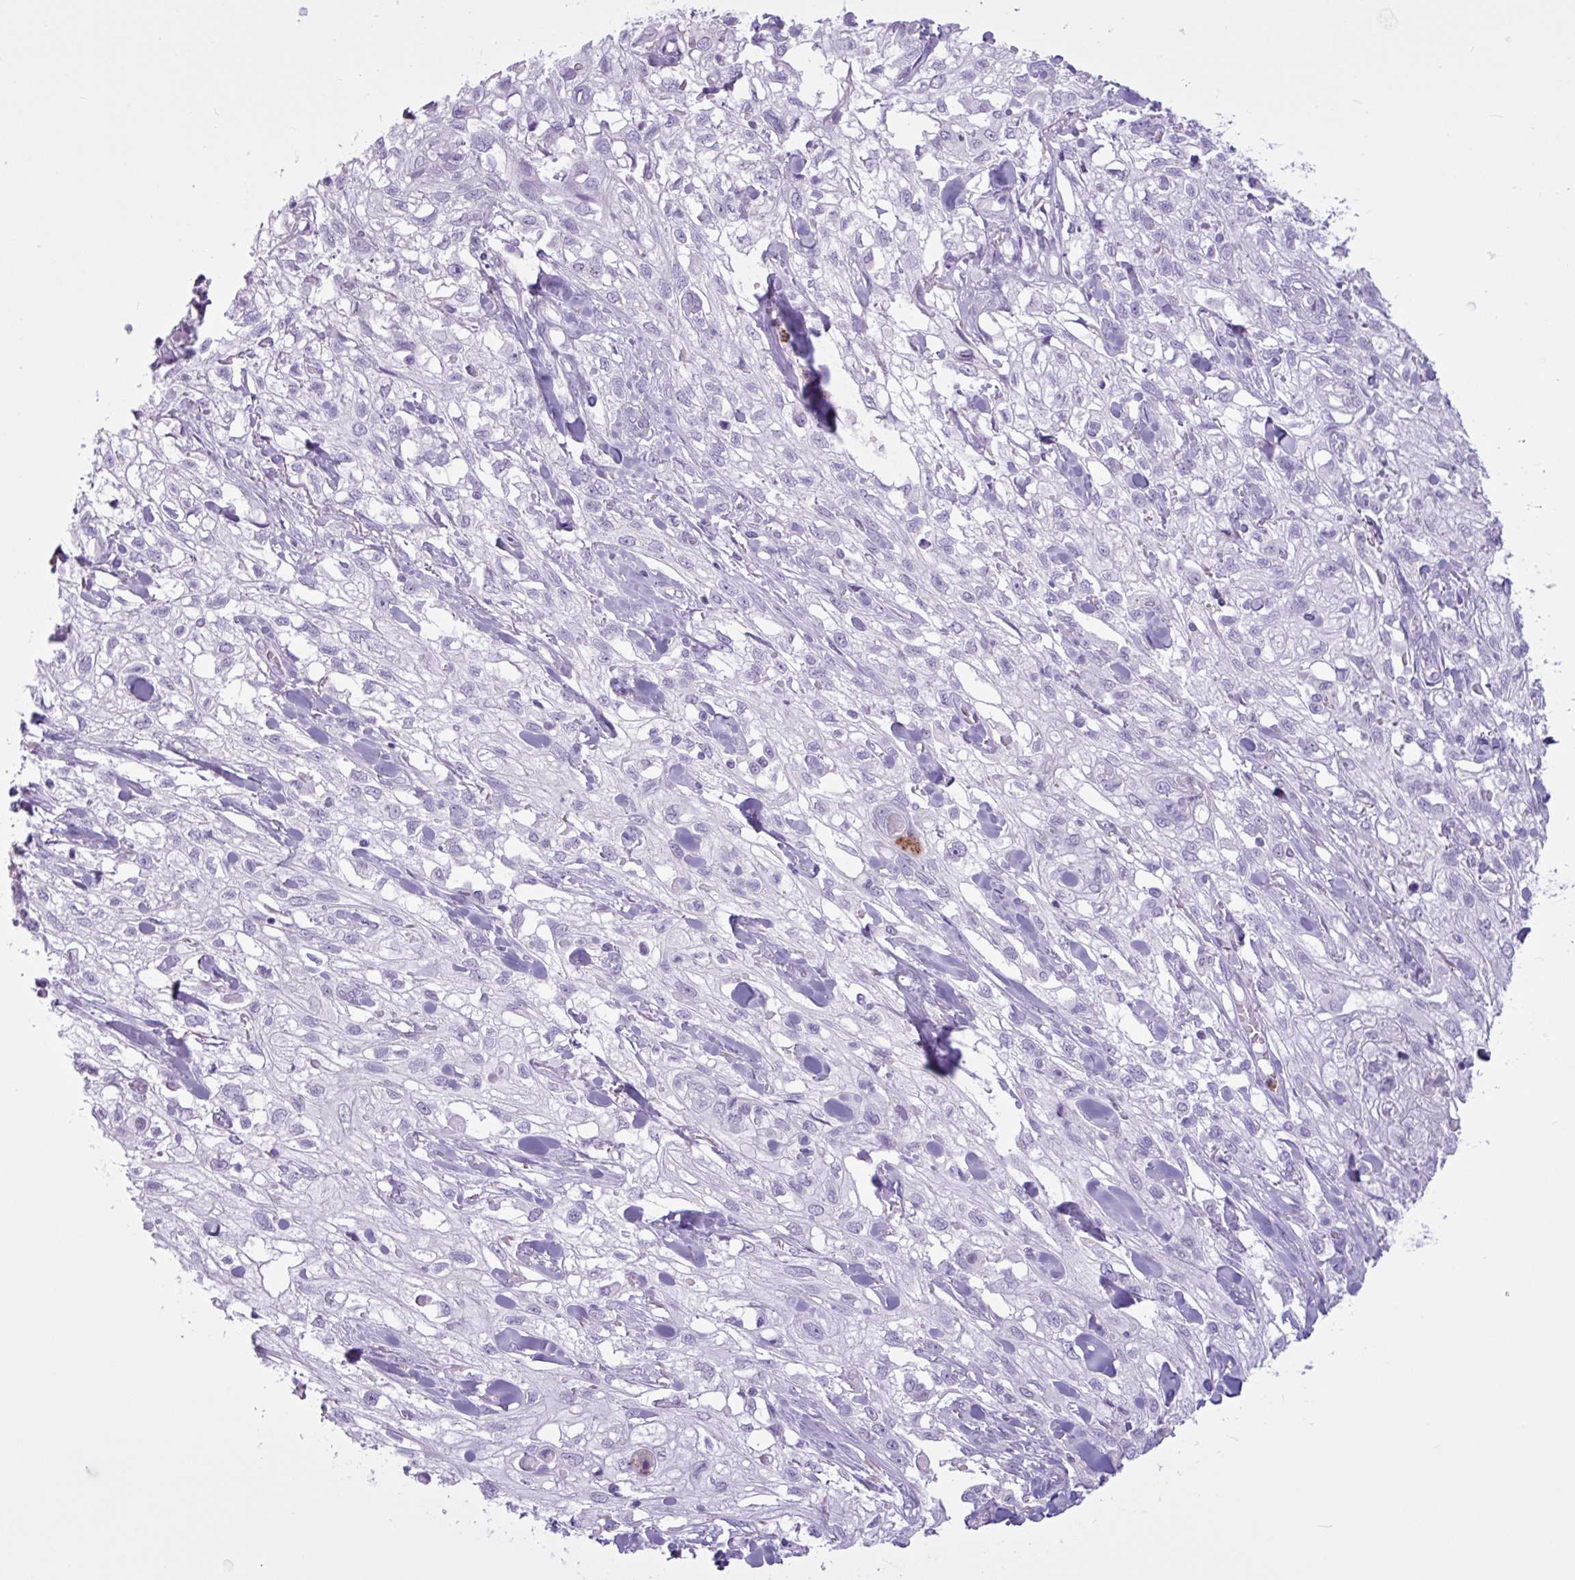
{"staining": {"intensity": "negative", "quantity": "none", "location": "none"}, "tissue": "skin cancer", "cell_type": "Tumor cells", "image_type": "cancer", "snomed": [{"axis": "morphology", "description": "Squamous cell carcinoma, NOS"}, {"axis": "topography", "description": "Skin"}, {"axis": "topography", "description": "Vulva"}], "caption": "The immunohistochemistry image has no significant positivity in tumor cells of squamous cell carcinoma (skin) tissue.", "gene": "TMEM178A", "patient": {"sex": "female", "age": 86}}